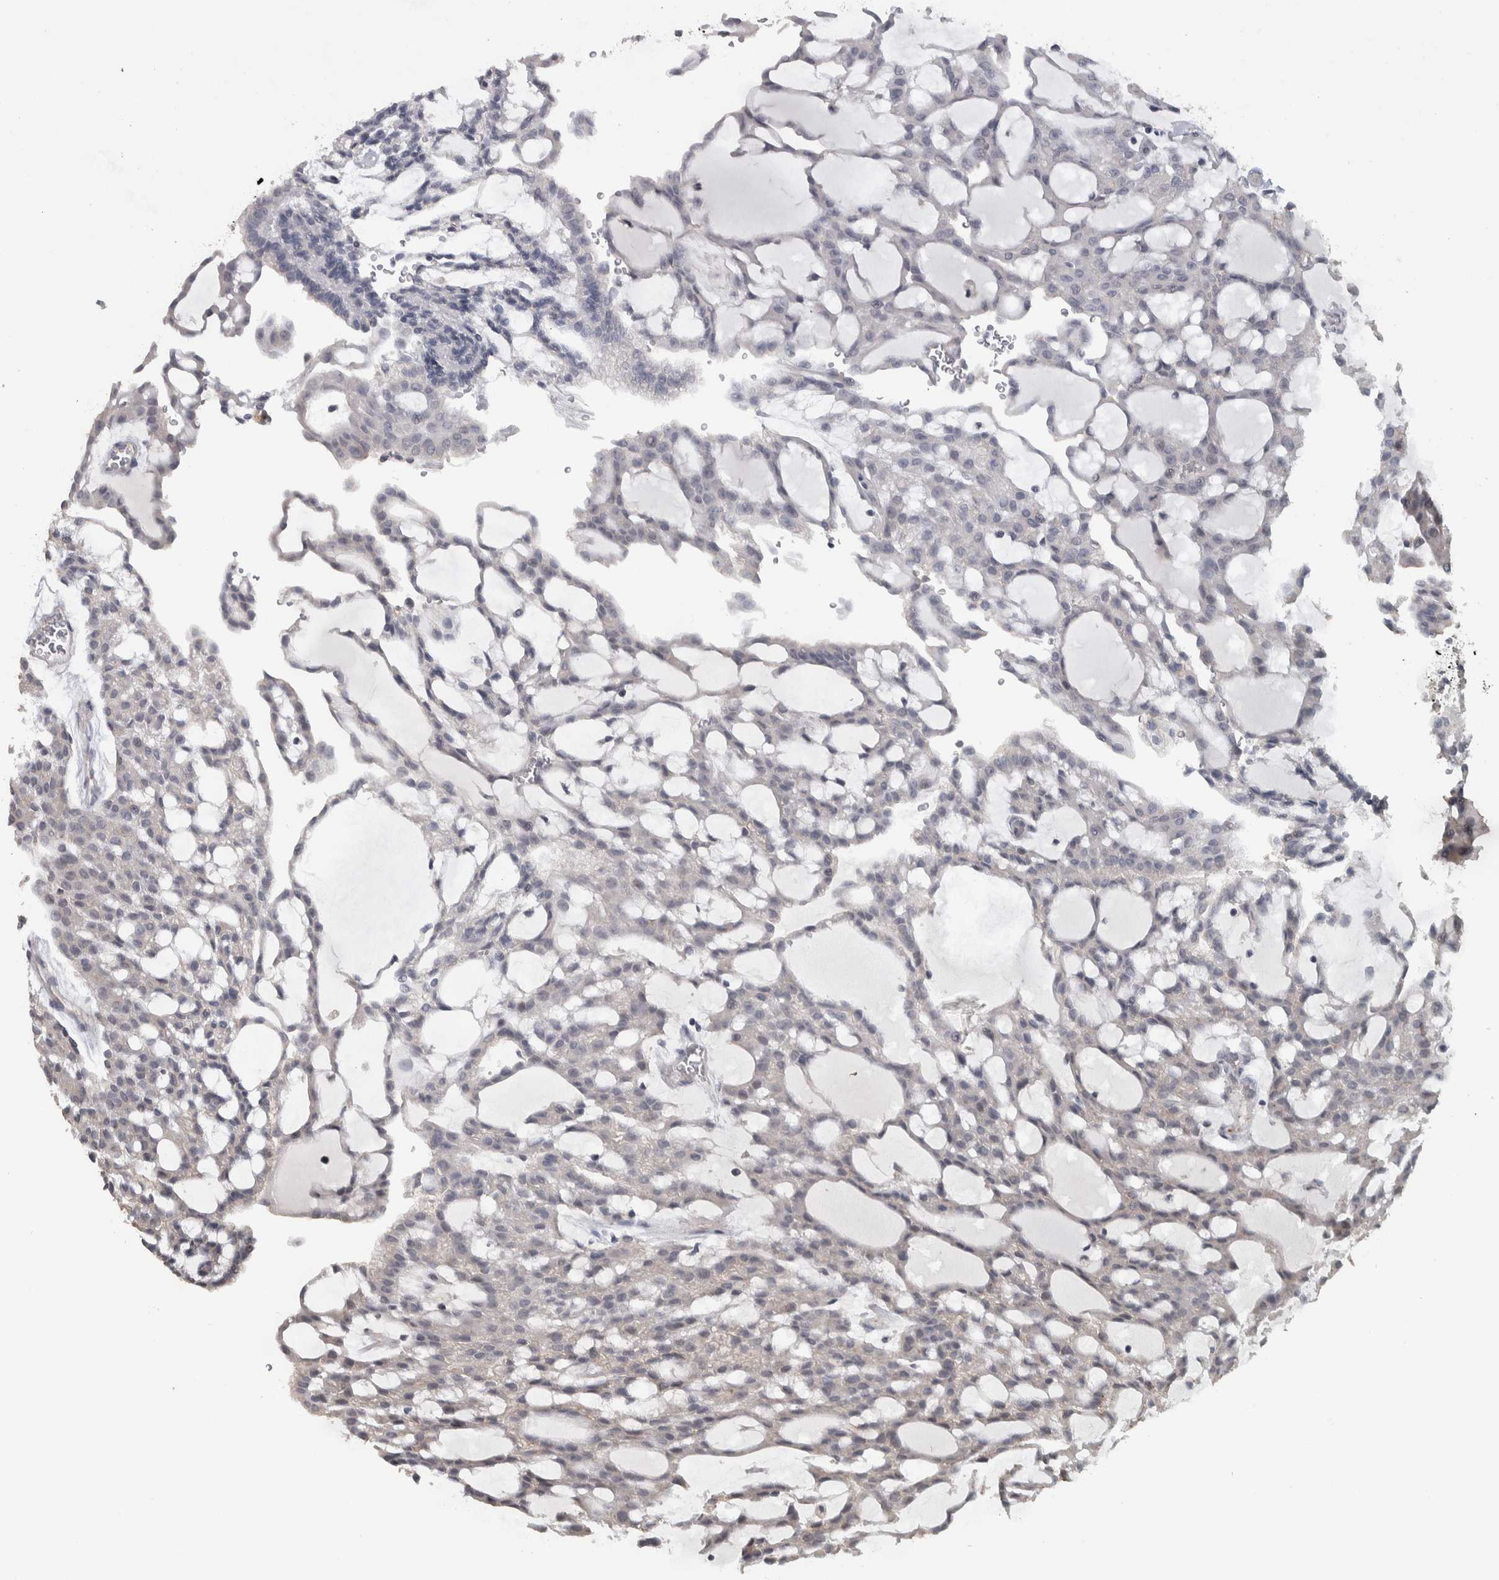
{"staining": {"intensity": "negative", "quantity": "none", "location": "none"}, "tissue": "renal cancer", "cell_type": "Tumor cells", "image_type": "cancer", "snomed": [{"axis": "morphology", "description": "Adenocarcinoma, NOS"}, {"axis": "topography", "description": "Kidney"}], "caption": "This is an IHC photomicrograph of human adenocarcinoma (renal). There is no positivity in tumor cells.", "gene": "NECAB1", "patient": {"sex": "male", "age": 63}}